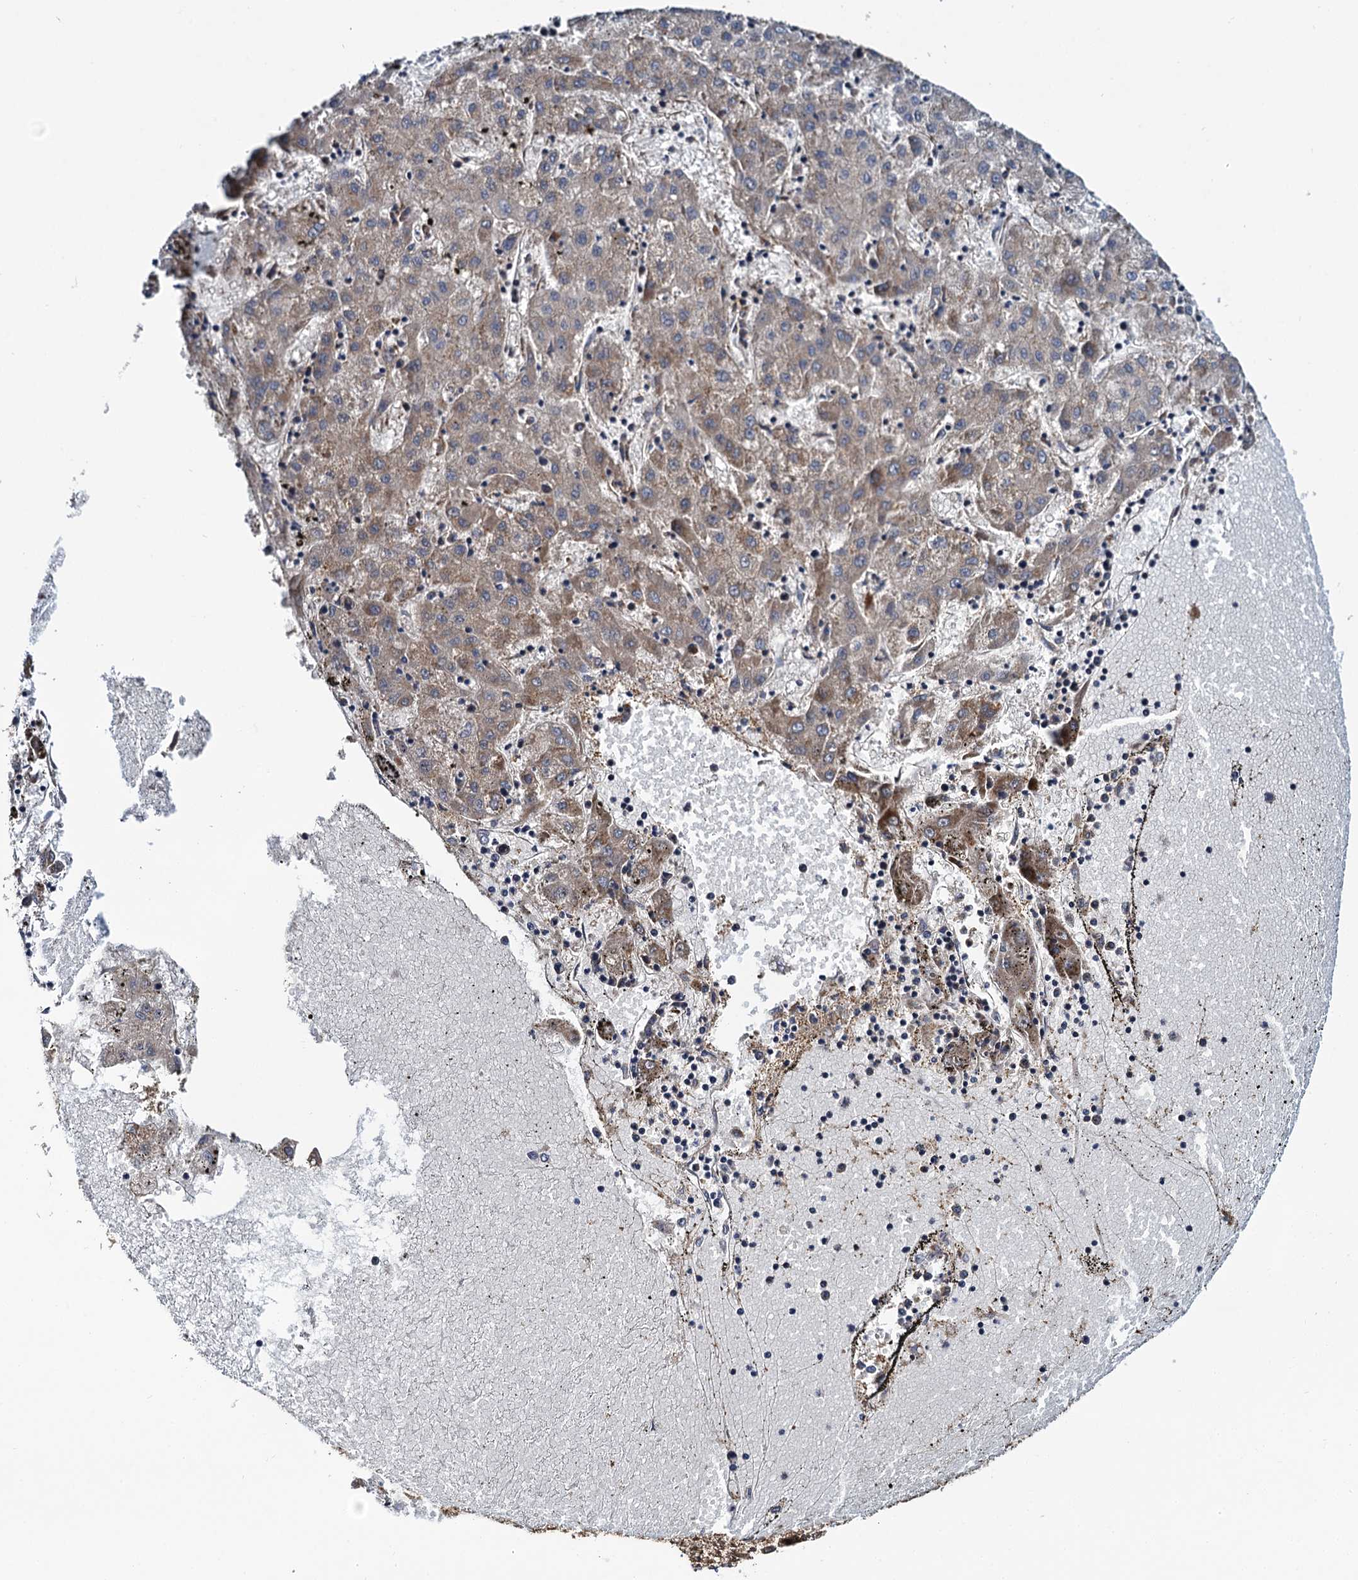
{"staining": {"intensity": "moderate", "quantity": "25%-75%", "location": "cytoplasmic/membranous"}, "tissue": "liver cancer", "cell_type": "Tumor cells", "image_type": "cancer", "snomed": [{"axis": "morphology", "description": "Carcinoma, Hepatocellular, NOS"}, {"axis": "topography", "description": "Liver"}], "caption": "Liver cancer (hepatocellular carcinoma) was stained to show a protein in brown. There is medium levels of moderate cytoplasmic/membranous staining in about 25%-75% of tumor cells. (Stains: DAB in brown, nuclei in blue, Microscopy: brightfield microscopy at high magnification).", "gene": "NEK1", "patient": {"sex": "male", "age": 72}}